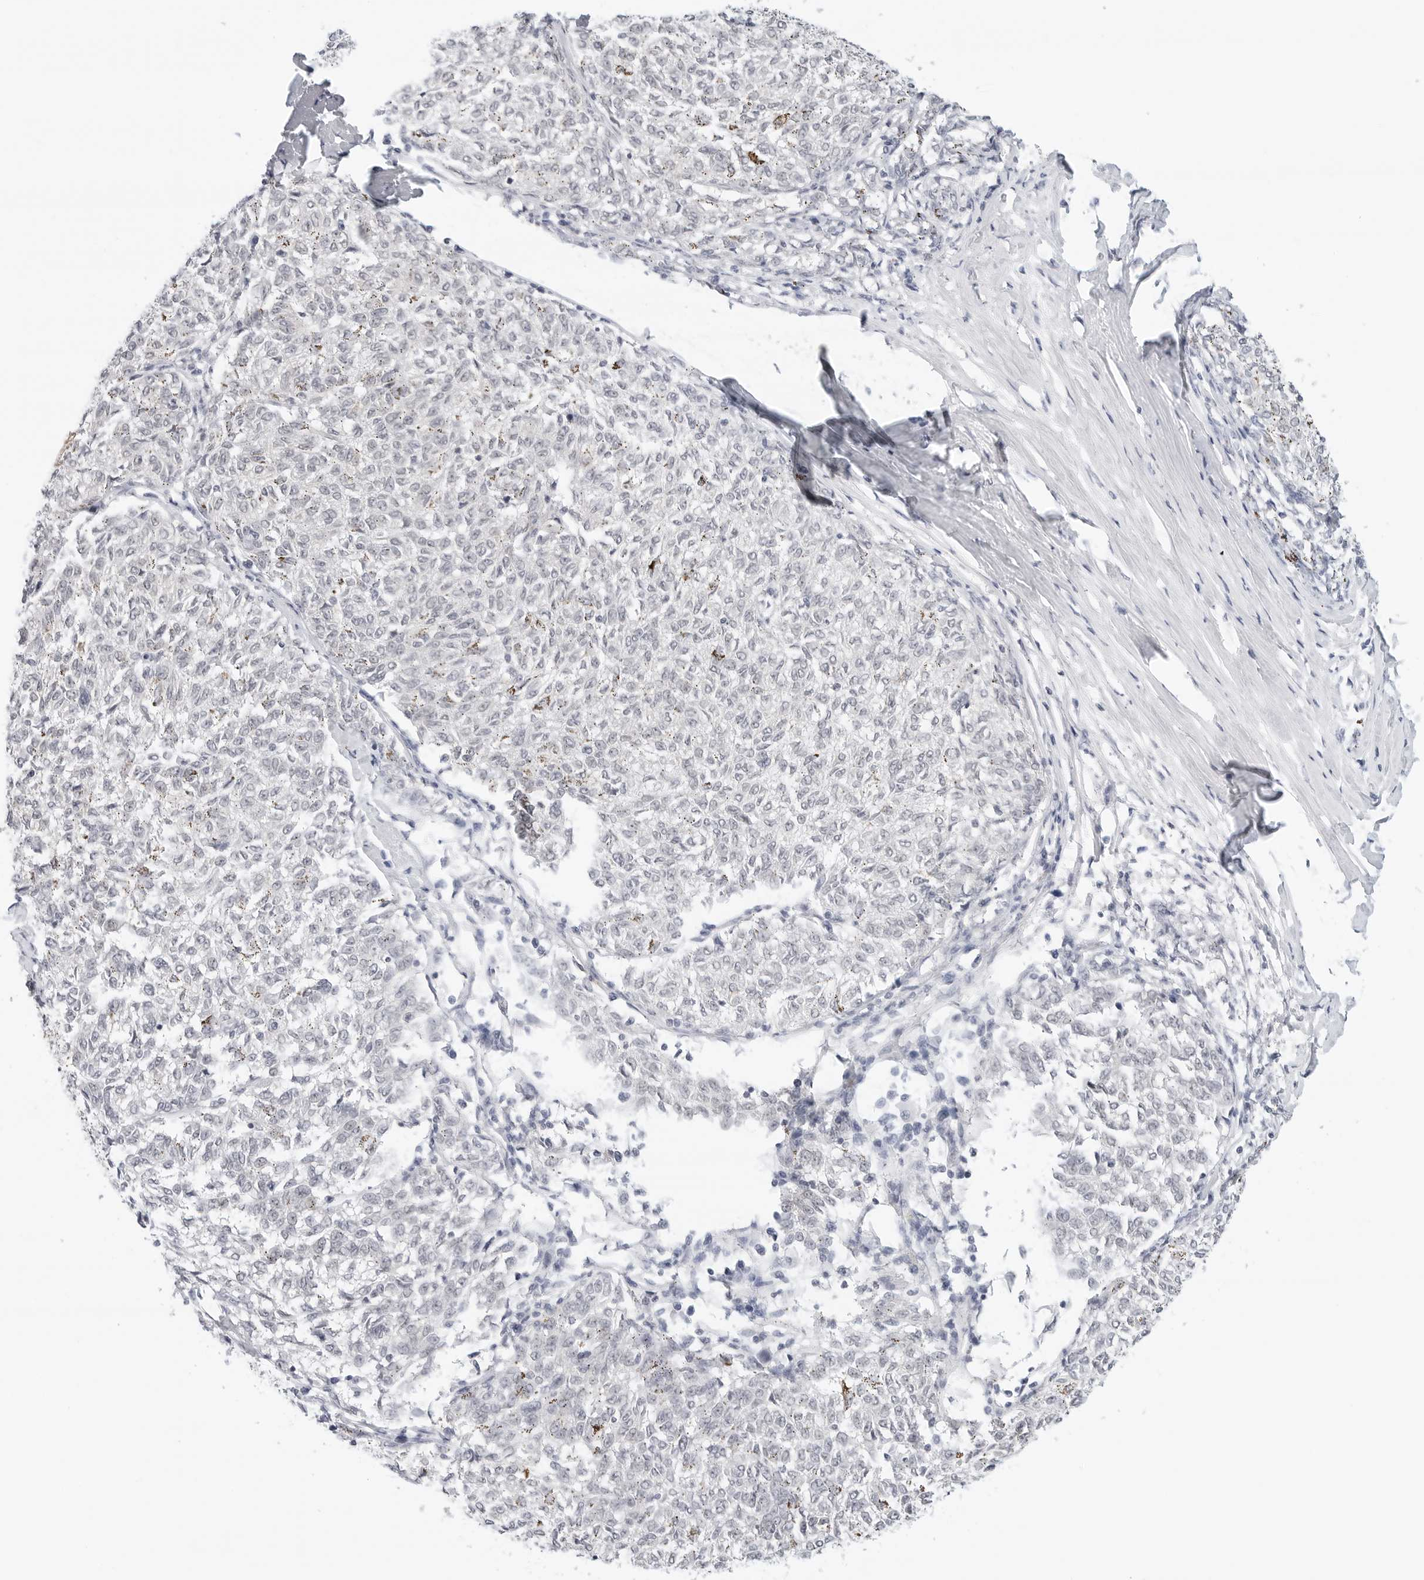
{"staining": {"intensity": "negative", "quantity": "none", "location": "none"}, "tissue": "melanoma", "cell_type": "Tumor cells", "image_type": "cancer", "snomed": [{"axis": "morphology", "description": "Malignant melanoma, NOS"}, {"axis": "topography", "description": "Skin"}], "caption": "Immunohistochemistry (IHC) of malignant melanoma demonstrates no positivity in tumor cells.", "gene": "TSEN2", "patient": {"sex": "female", "age": 72}}